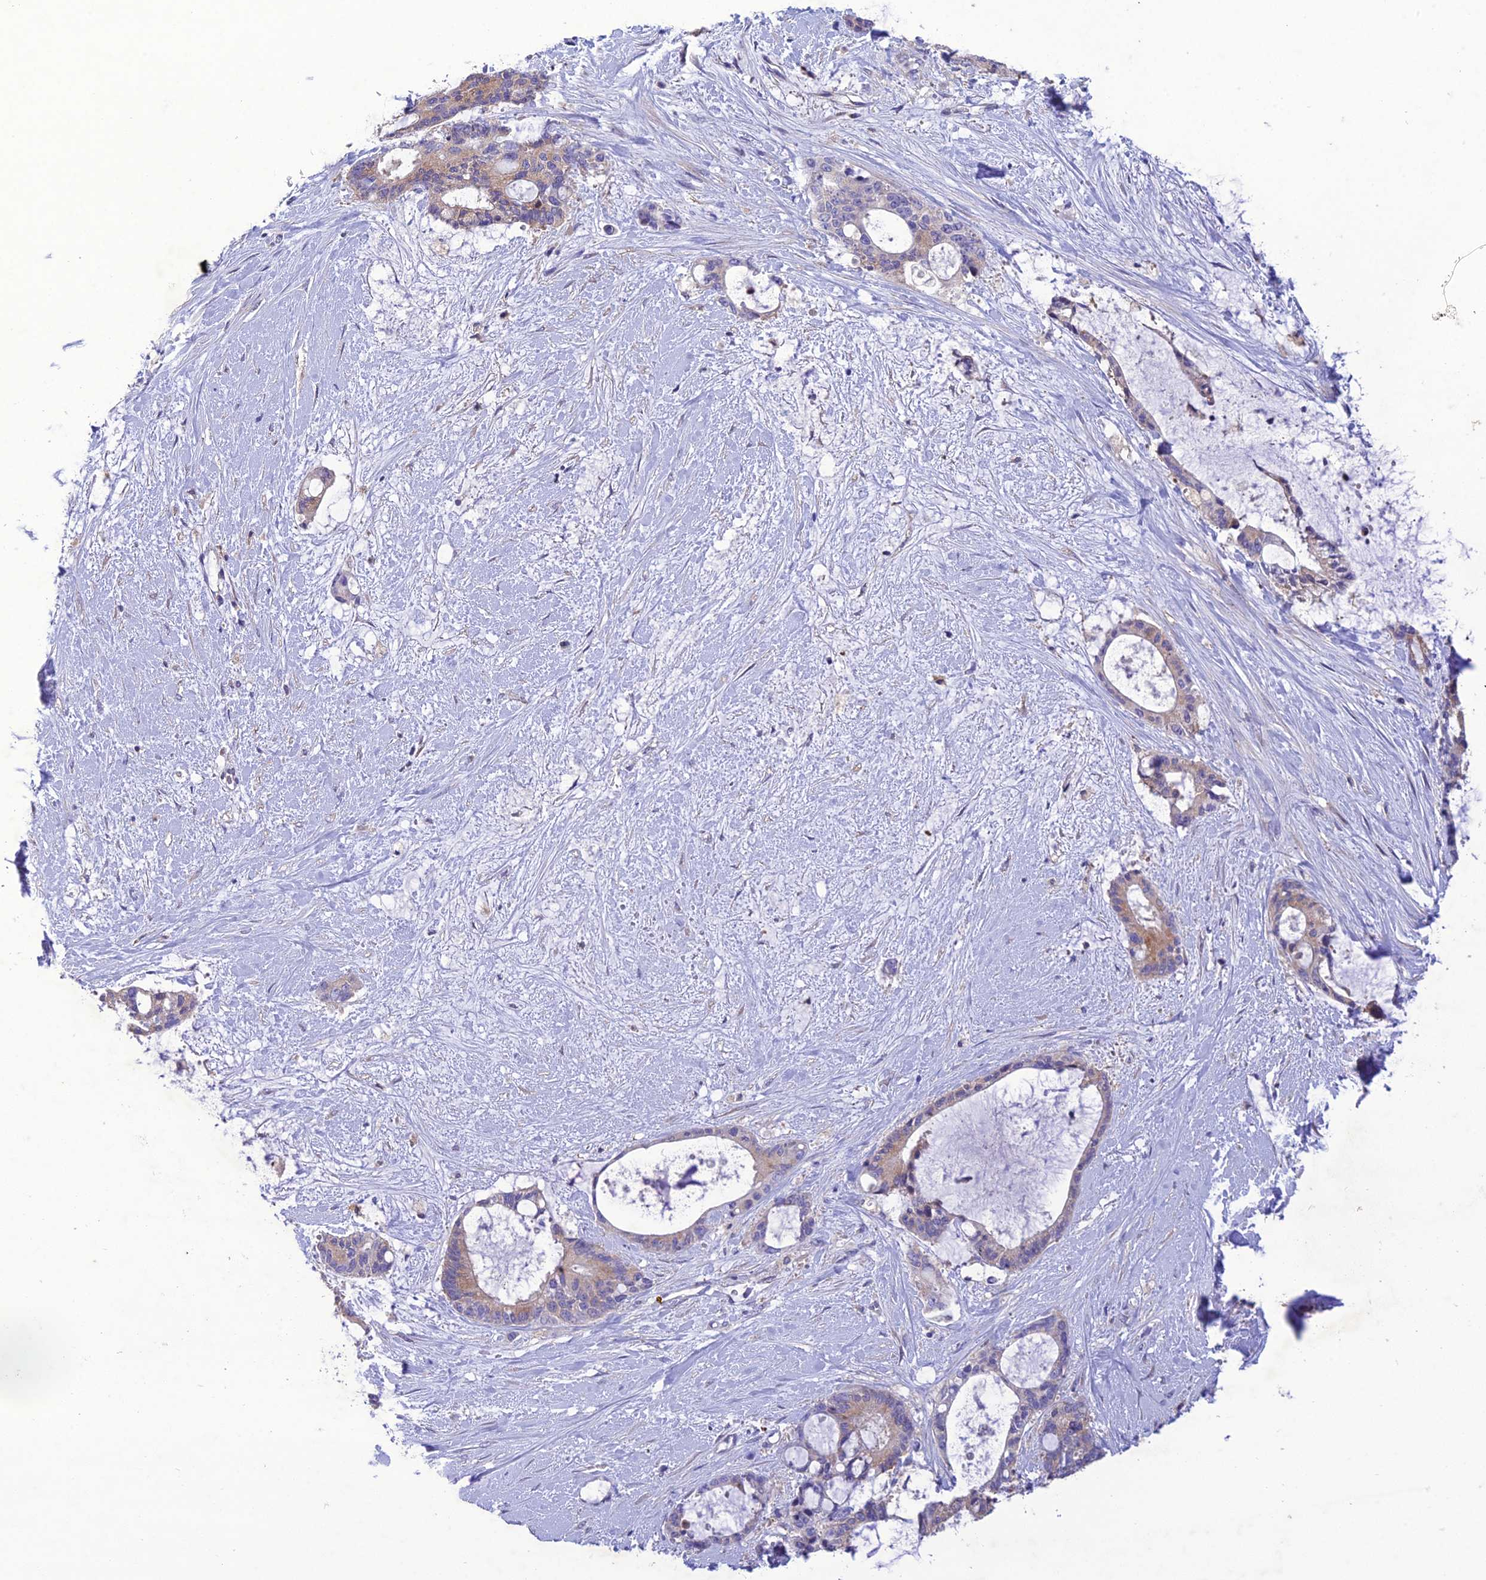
{"staining": {"intensity": "weak", "quantity": "25%-75%", "location": "cytoplasmic/membranous"}, "tissue": "liver cancer", "cell_type": "Tumor cells", "image_type": "cancer", "snomed": [{"axis": "morphology", "description": "Normal tissue, NOS"}, {"axis": "morphology", "description": "Cholangiocarcinoma"}, {"axis": "topography", "description": "Liver"}, {"axis": "topography", "description": "Peripheral nerve tissue"}], "caption": "Immunohistochemical staining of liver cancer (cholangiocarcinoma) exhibits weak cytoplasmic/membranous protein positivity in approximately 25%-75% of tumor cells.", "gene": "SNX24", "patient": {"sex": "female", "age": 73}}